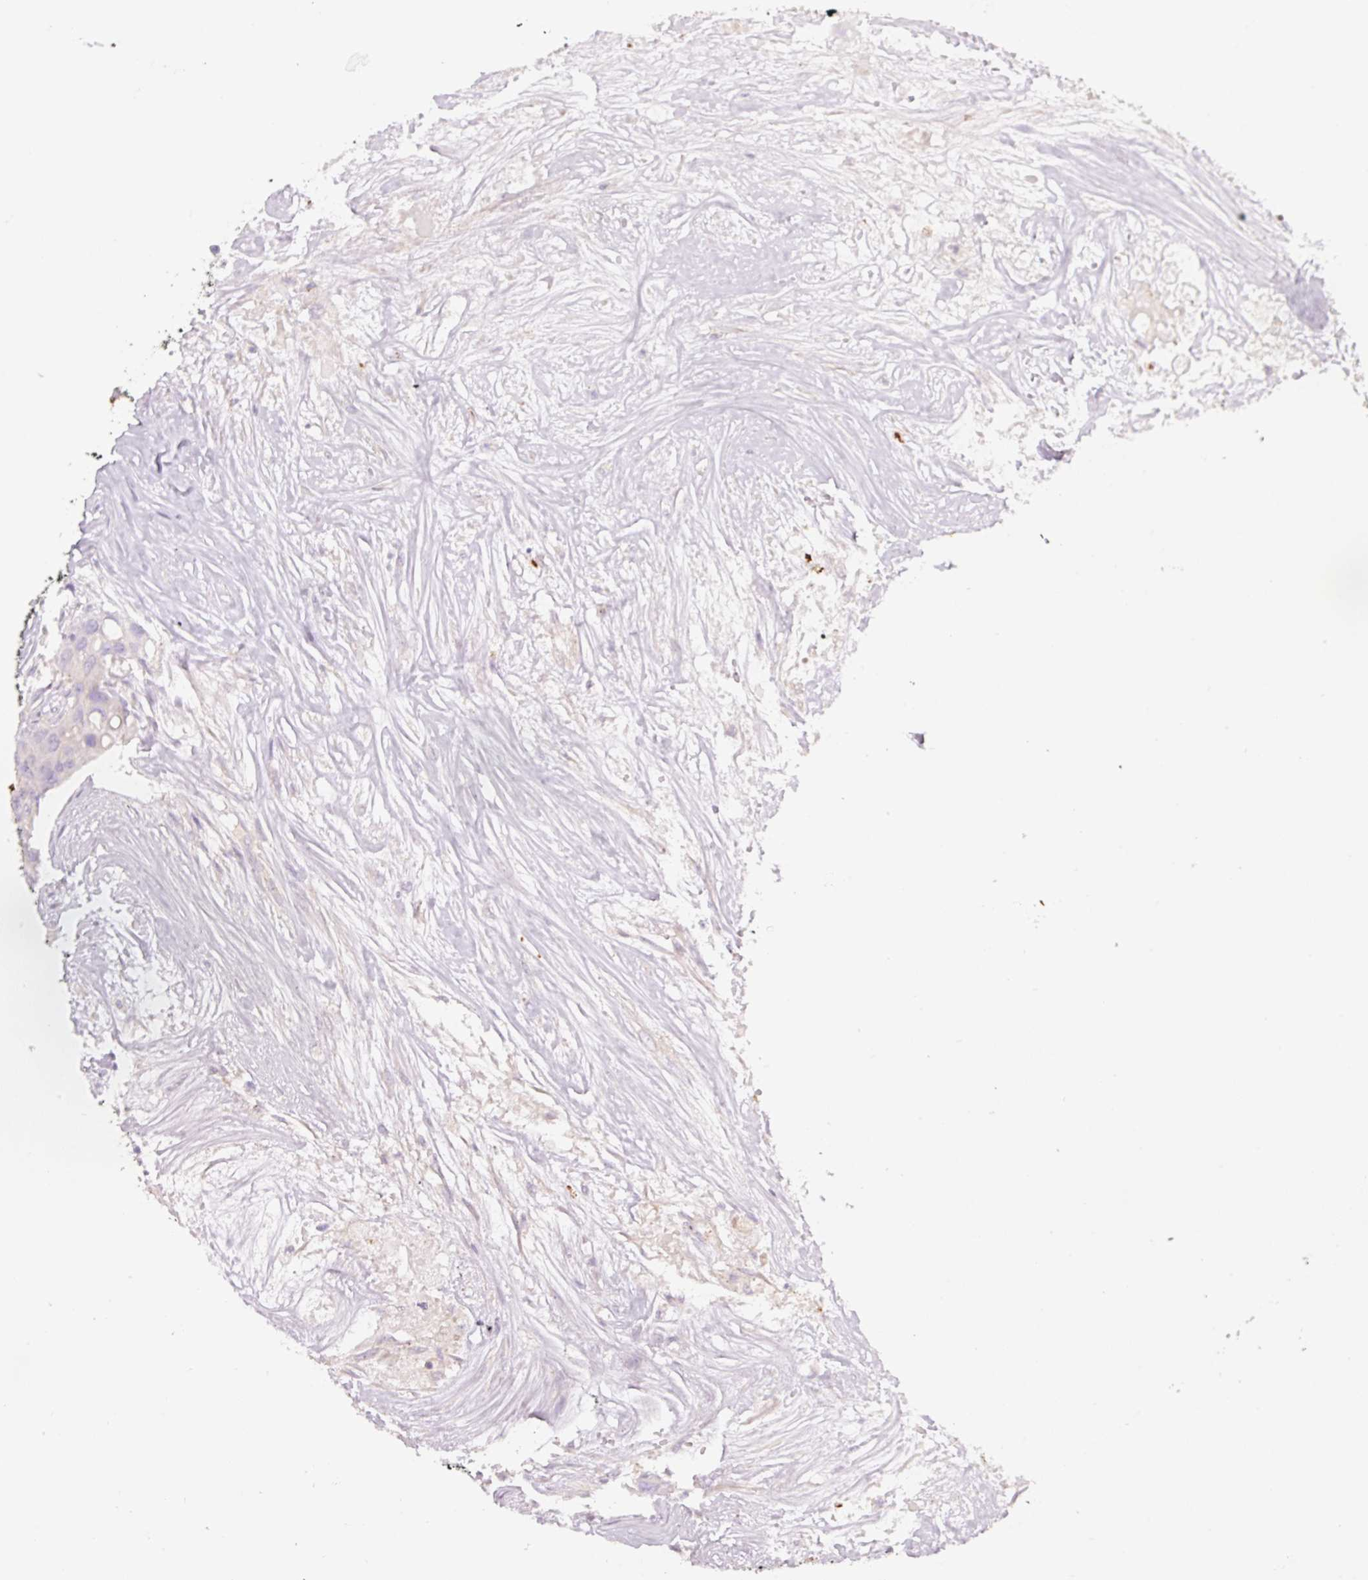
{"staining": {"intensity": "negative", "quantity": "none", "location": "none"}, "tissue": "colorectal cancer", "cell_type": "Tumor cells", "image_type": "cancer", "snomed": [{"axis": "morphology", "description": "Adenocarcinoma, NOS"}, {"axis": "topography", "description": "Colon"}], "caption": "There is no significant positivity in tumor cells of colorectal adenocarcinoma.", "gene": "SH2D6", "patient": {"sex": "male", "age": 77}}